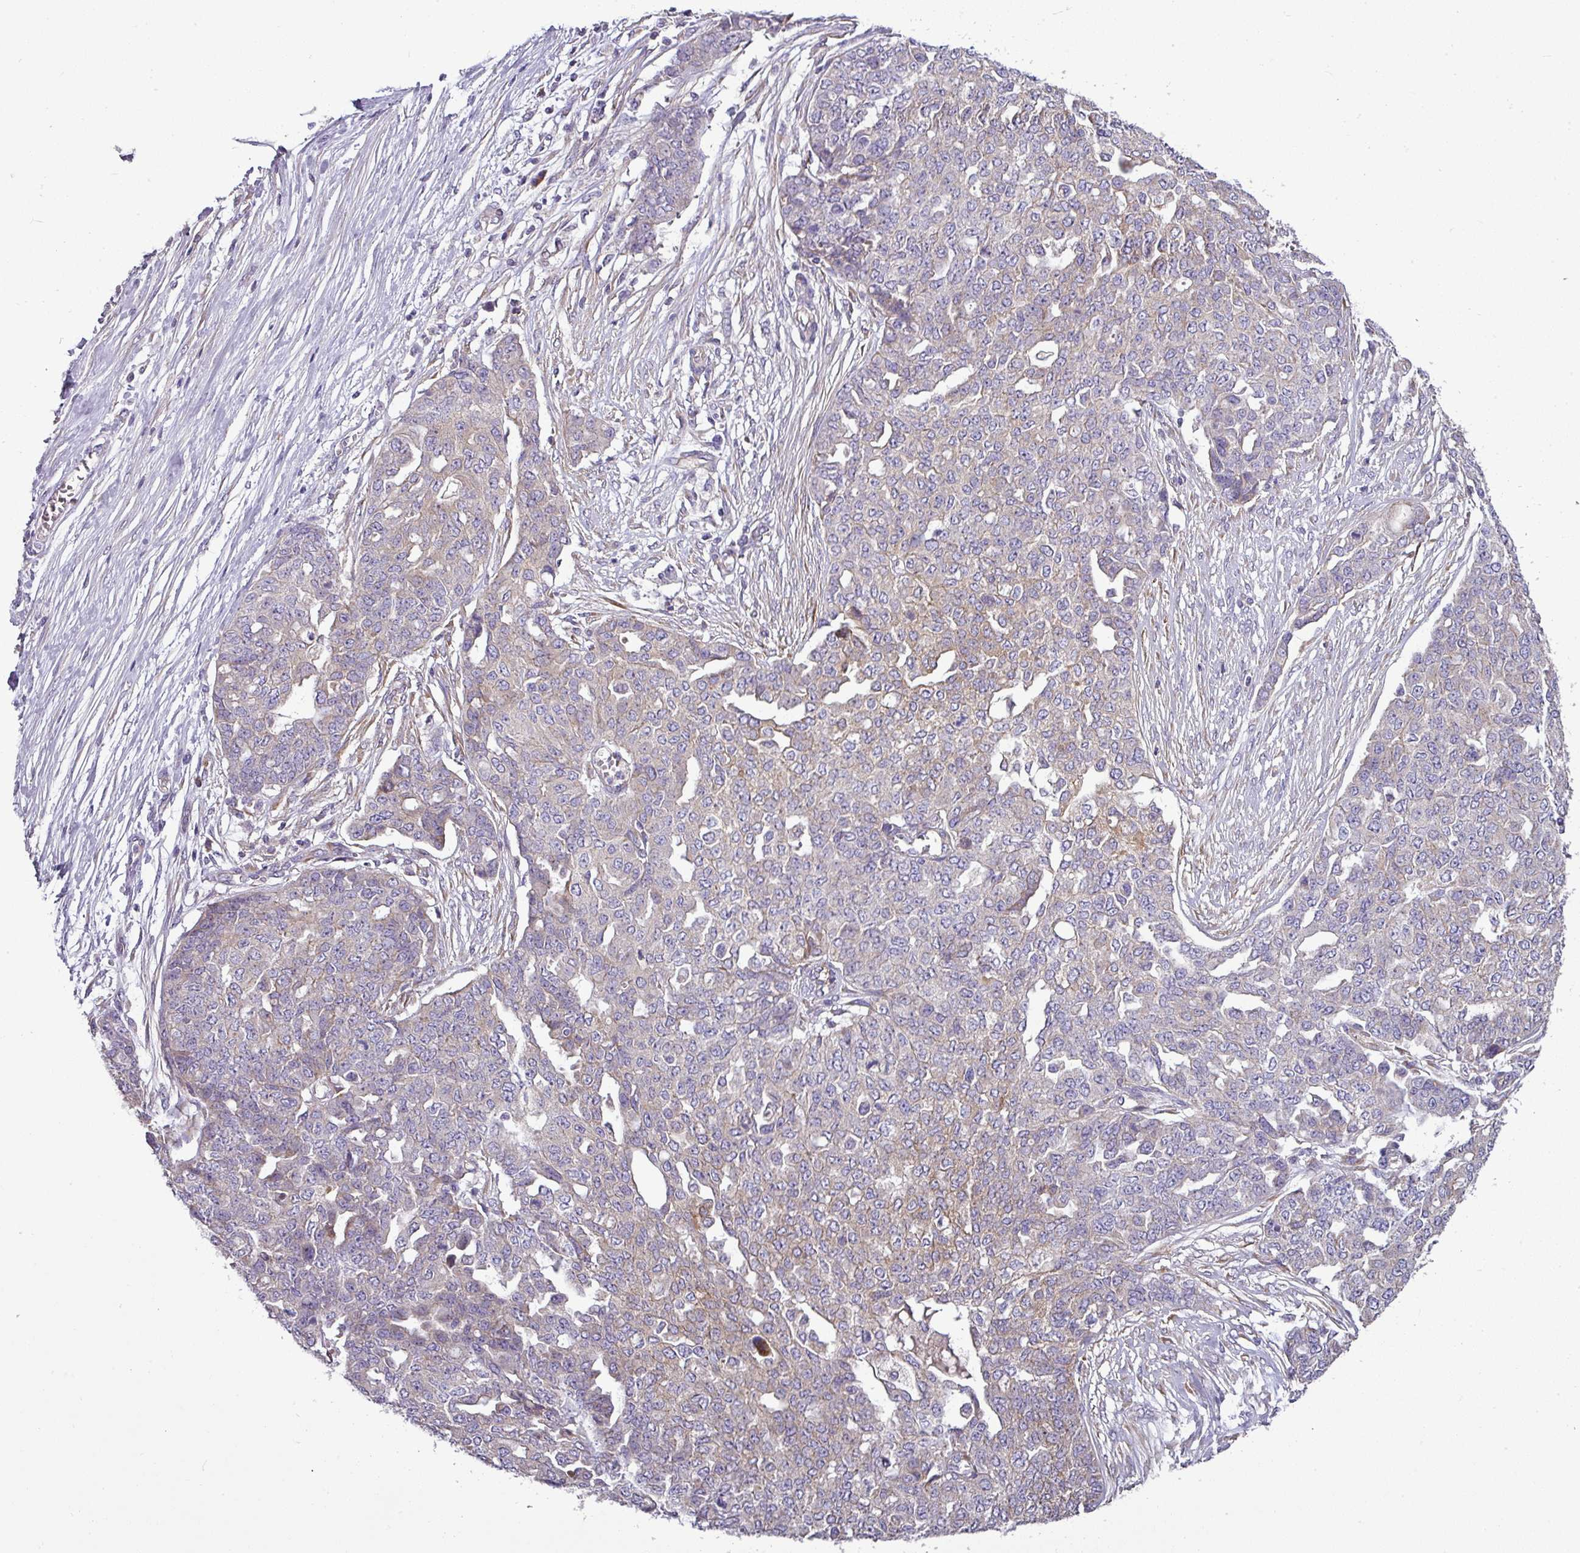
{"staining": {"intensity": "weak", "quantity": "<25%", "location": "cytoplasmic/membranous"}, "tissue": "ovarian cancer", "cell_type": "Tumor cells", "image_type": "cancer", "snomed": [{"axis": "morphology", "description": "Cystadenocarcinoma, serous, NOS"}, {"axis": "topography", "description": "Soft tissue"}, {"axis": "topography", "description": "Ovary"}], "caption": "IHC micrograph of neoplastic tissue: ovarian cancer (serous cystadenocarcinoma) stained with DAB shows no significant protein positivity in tumor cells. (DAB (3,3'-diaminobenzidine) immunohistochemistry visualized using brightfield microscopy, high magnification).", "gene": "GAN", "patient": {"sex": "female", "age": 57}}